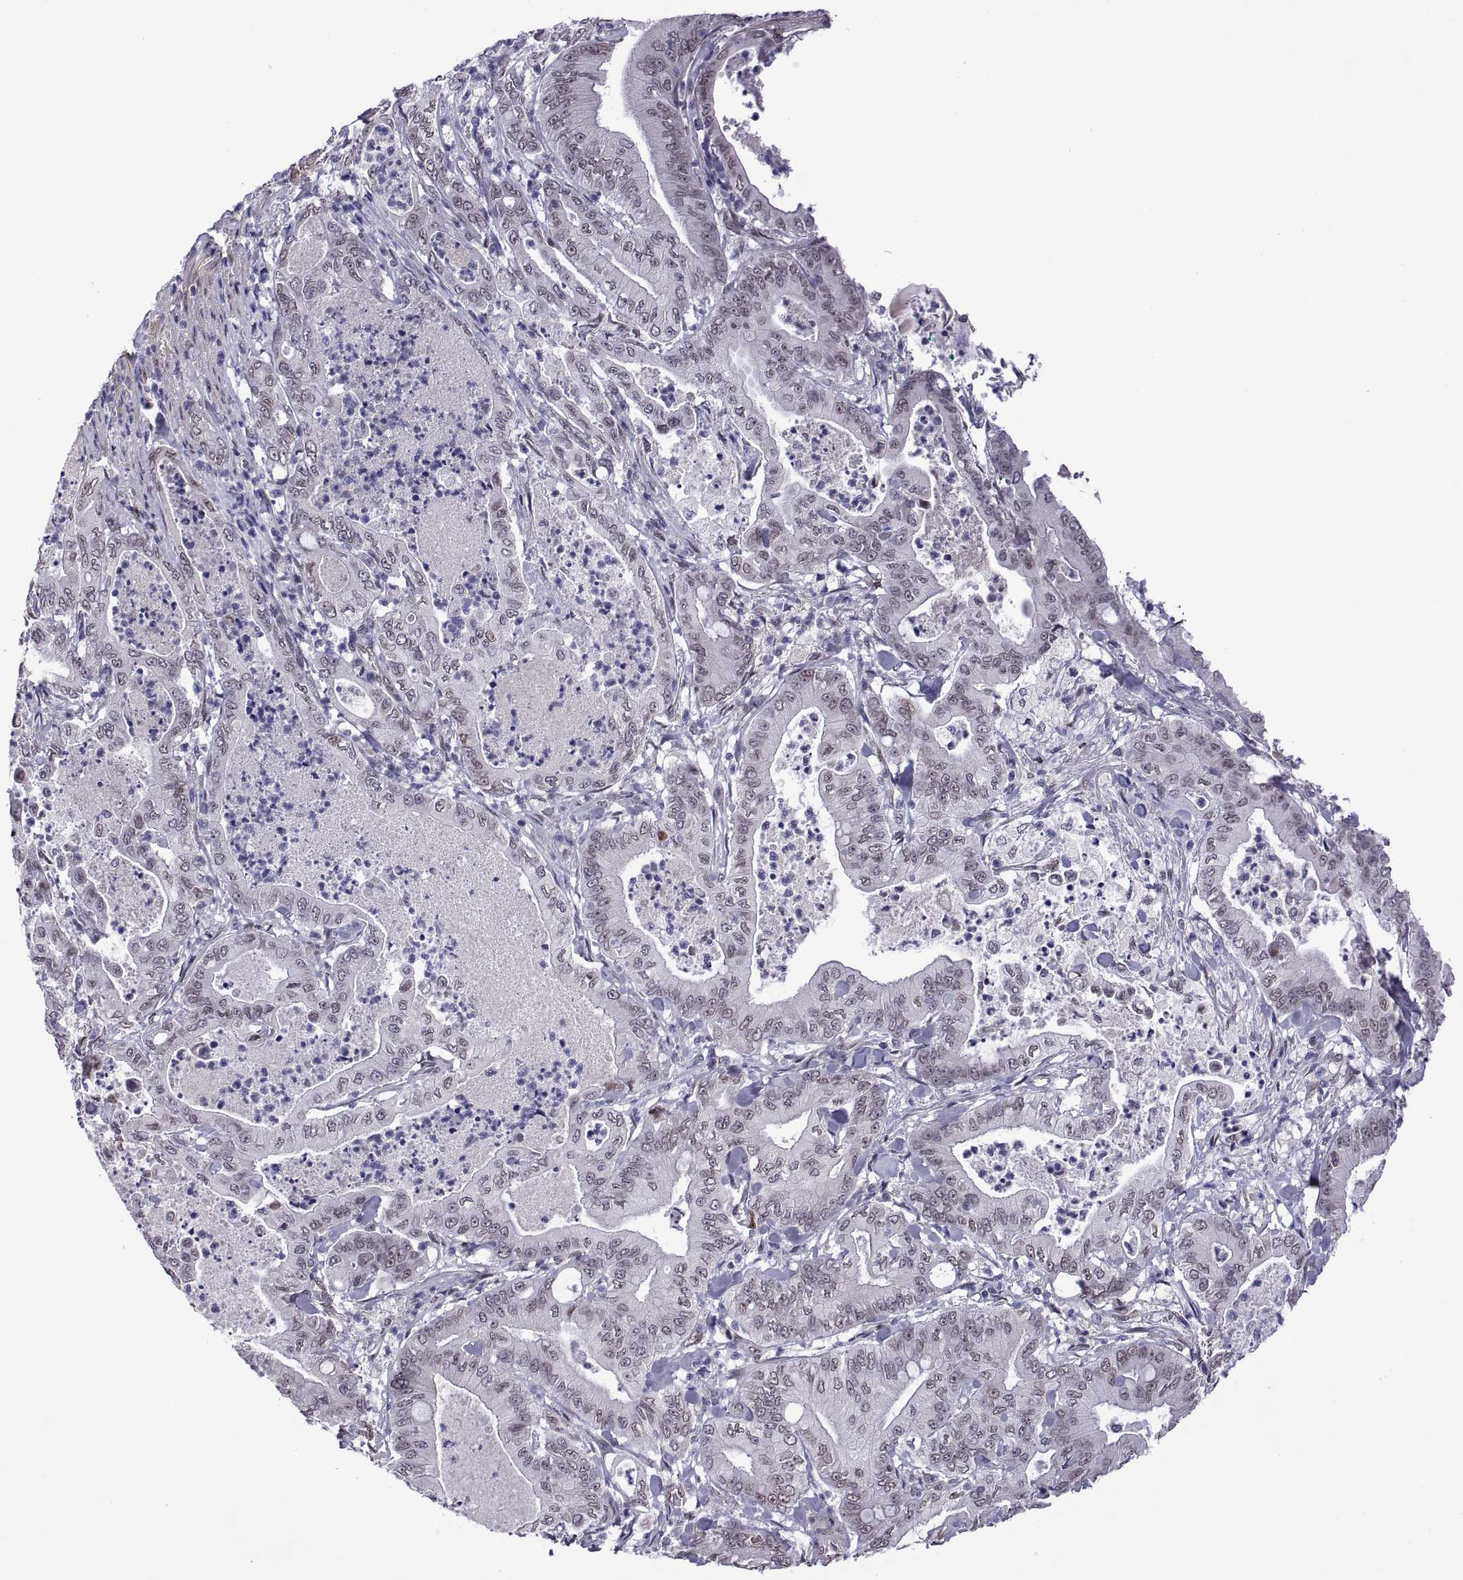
{"staining": {"intensity": "weak", "quantity": "25%-75%", "location": "nuclear"}, "tissue": "pancreatic cancer", "cell_type": "Tumor cells", "image_type": "cancer", "snomed": [{"axis": "morphology", "description": "Adenocarcinoma, NOS"}, {"axis": "topography", "description": "Pancreas"}], "caption": "This is a micrograph of IHC staining of pancreatic cancer, which shows weak positivity in the nuclear of tumor cells.", "gene": "NR4A1", "patient": {"sex": "male", "age": 71}}